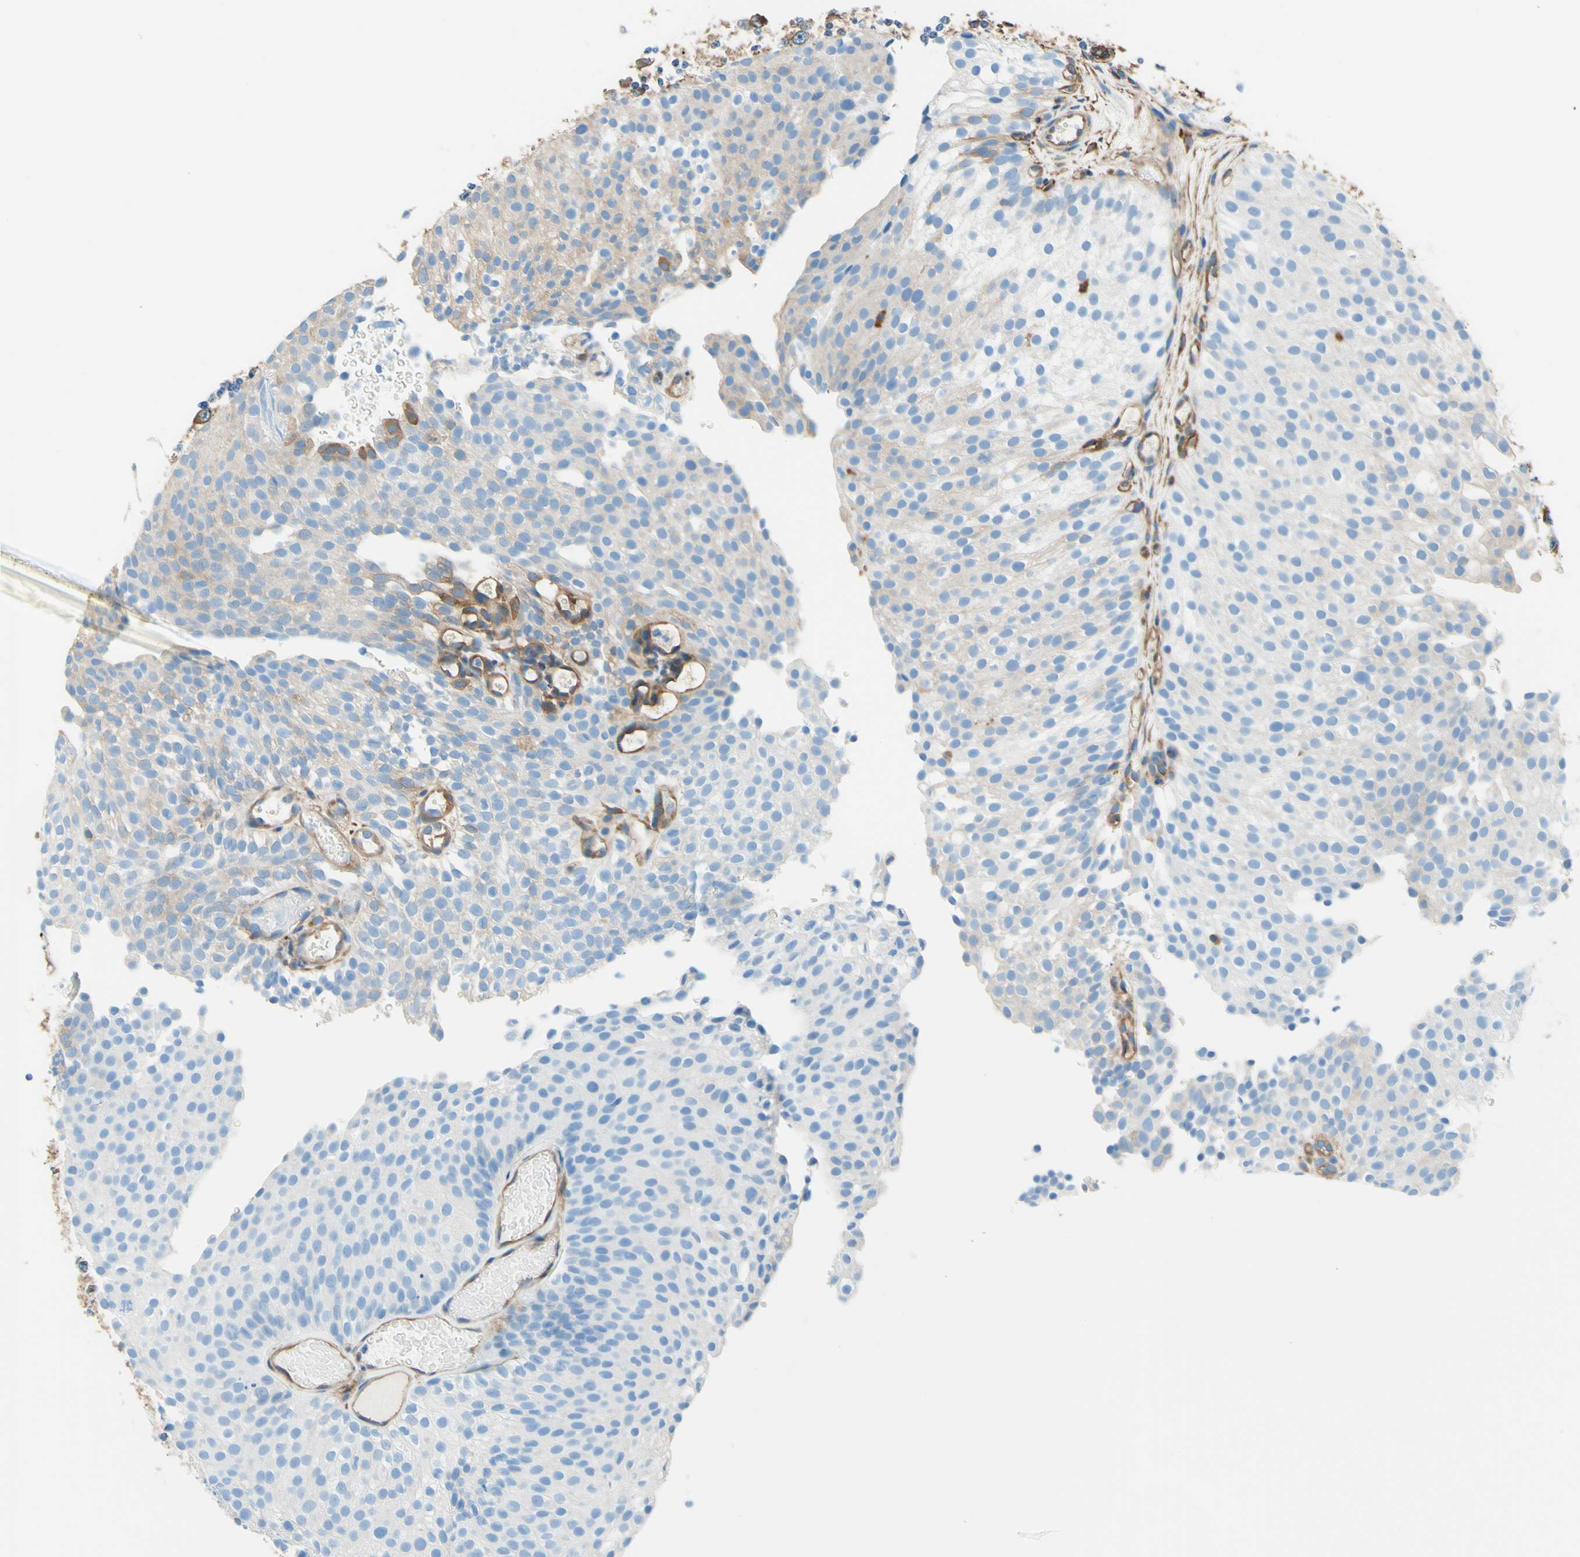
{"staining": {"intensity": "weak", "quantity": "<25%", "location": "cytoplasmic/membranous"}, "tissue": "urothelial cancer", "cell_type": "Tumor cells", "image_type": "cancer", "snomed": [{"axis": "morphology", "description": "Urothelial carcinoma, Low grade"}, {"axis": "topography", "description": "Urinary bladder"}], "caption": "The IHC histopathology image has no significant positivity in tumor cells of low-grade urothelial carcinoma tissue.", "gene": "DPYSL3", "patient": {"sex": "male", "age": 78}}